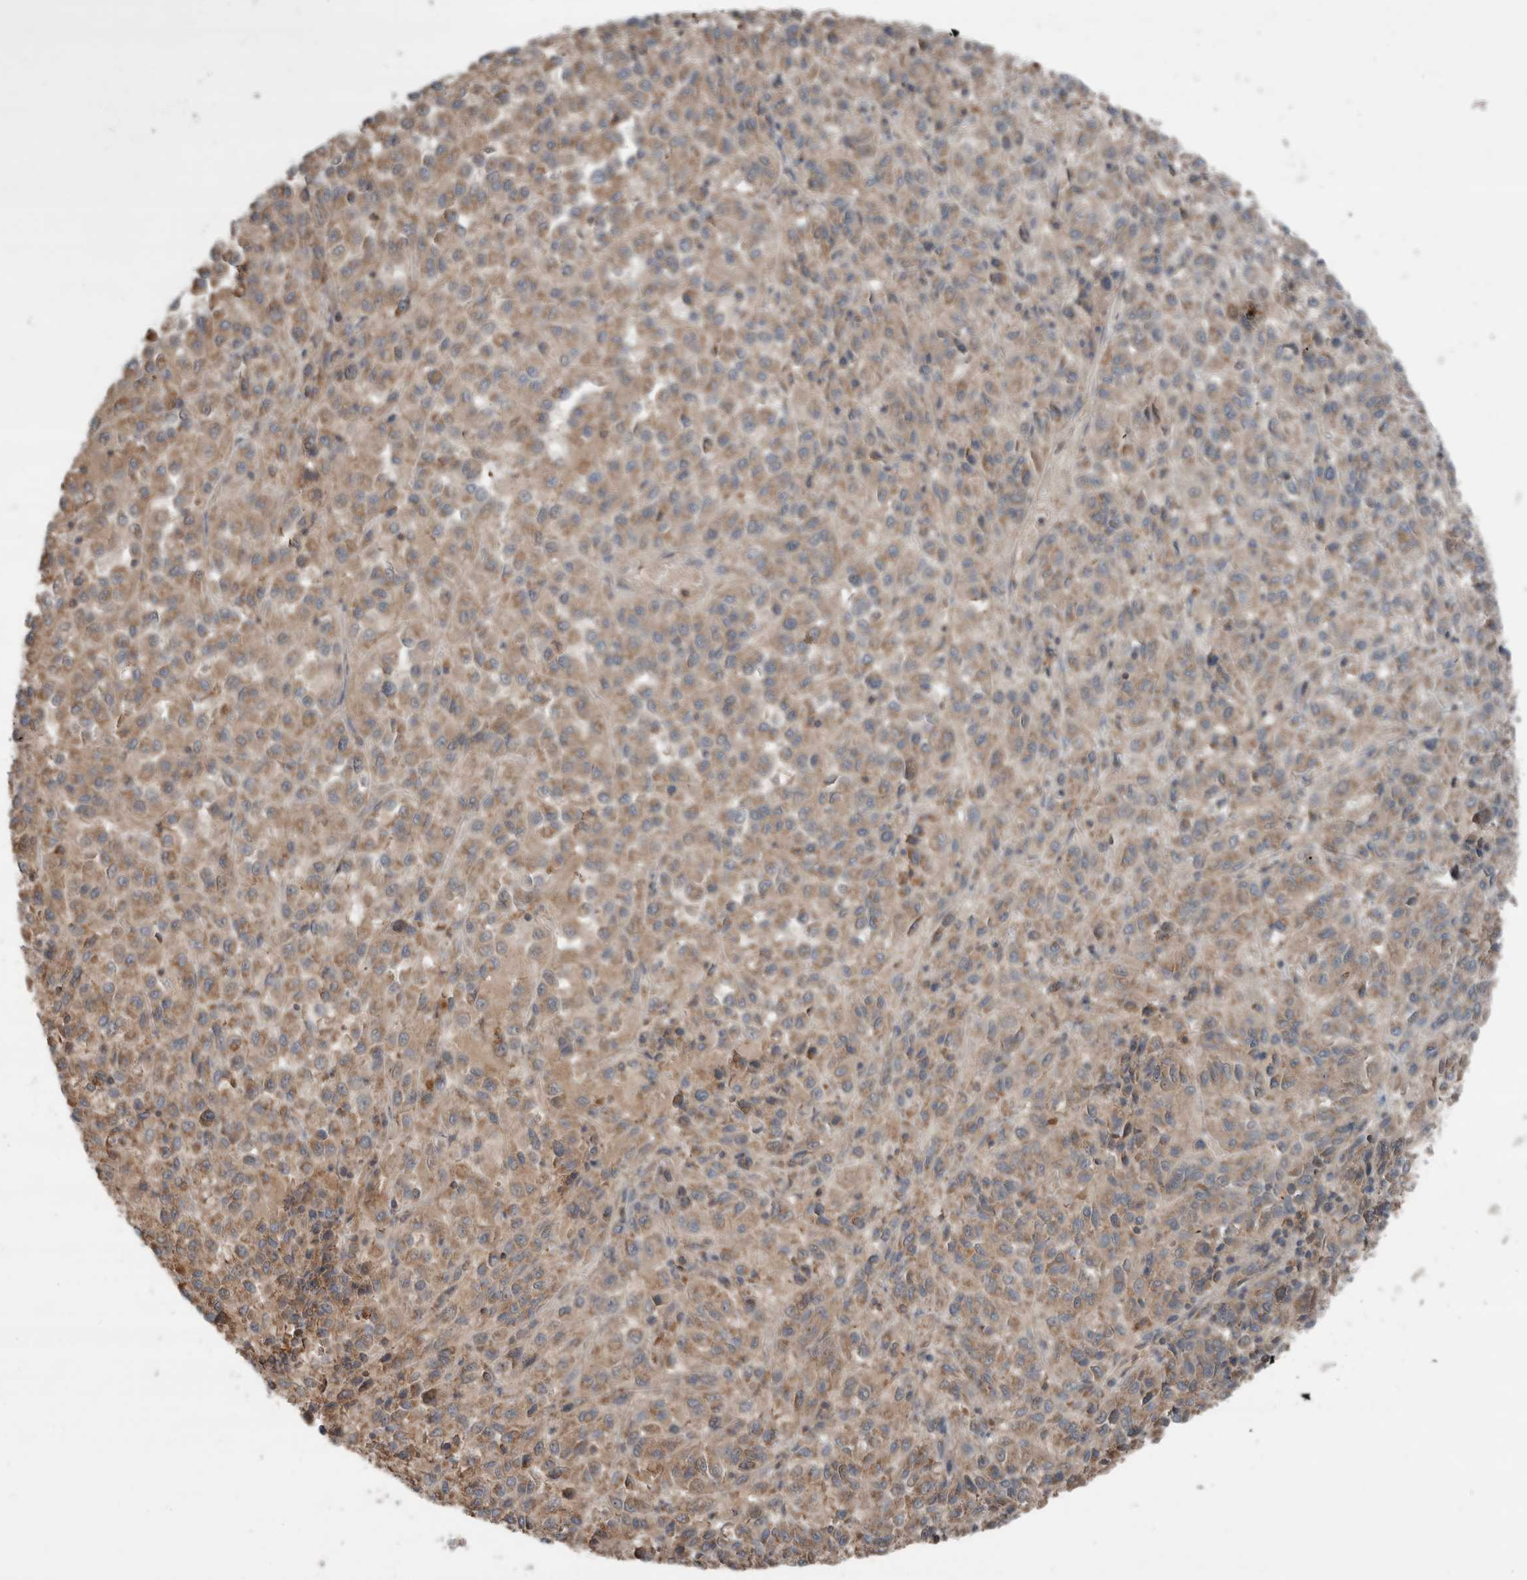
{"staining": {"intensity": "weak", "quantity": ">75%", "location": "cytoplasmic/membranous"}, "tissue": "melanoma", "cell_type": "Tumor cells", "image_type": "cancer", "snomed": [{"axis": "morphology", "description": "Malignant melanoma, Metastatic site"}, {"axis": "topography", "description": "Lung"}], "caption": "Brown immunohistochemical staining in human melanoma exhibits weak cytoplasmic/membranous expression in about >75% of tumor cells.", "gene": "KLK14", "patient": {"sex": "male", "age": 64}}